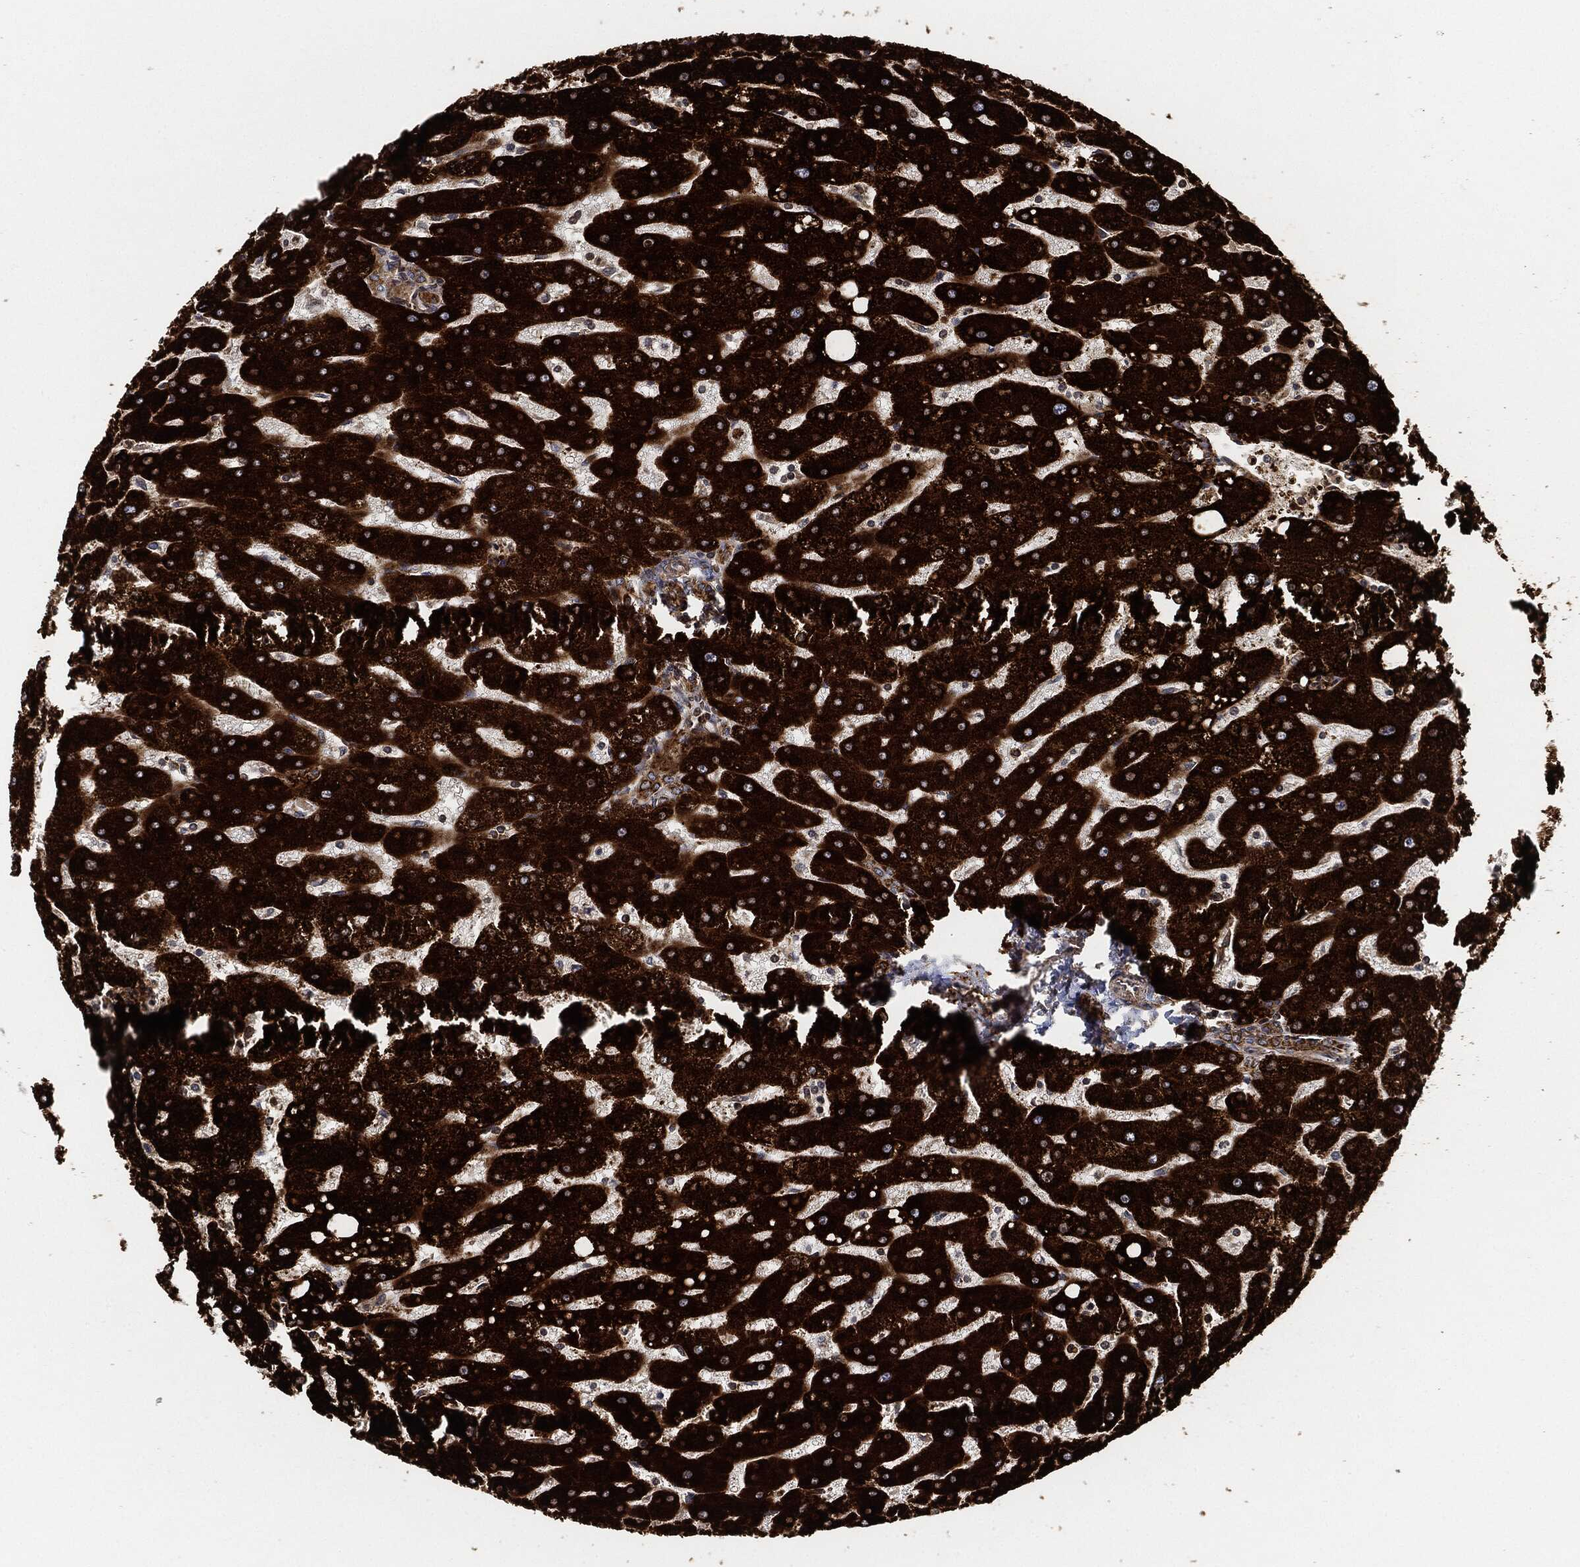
{"staining": {"intensity": "strong", "quantity": ">75%", "location": "cytoplasmic/membranous"}, "tissue": "liver", "cell_type": "Cholangiocytes", "image_type": "normal", "snomed": [{"axis": "morphology", "description": "Normal tissue, NOS"}, {"axis": "topography", "description": "Liver"}], "caption": "IHC histopathology image of normal liver: liver stained using immunohistochemistry reveals high levels of strong protein expression localized specifically in the cytoplasmic/membranous of cholangiocytes, appearing as a cytoplasmic/membranous brown color.", "gene": "MAP3K3", "patient": {"sex": "male", "age": 67}}